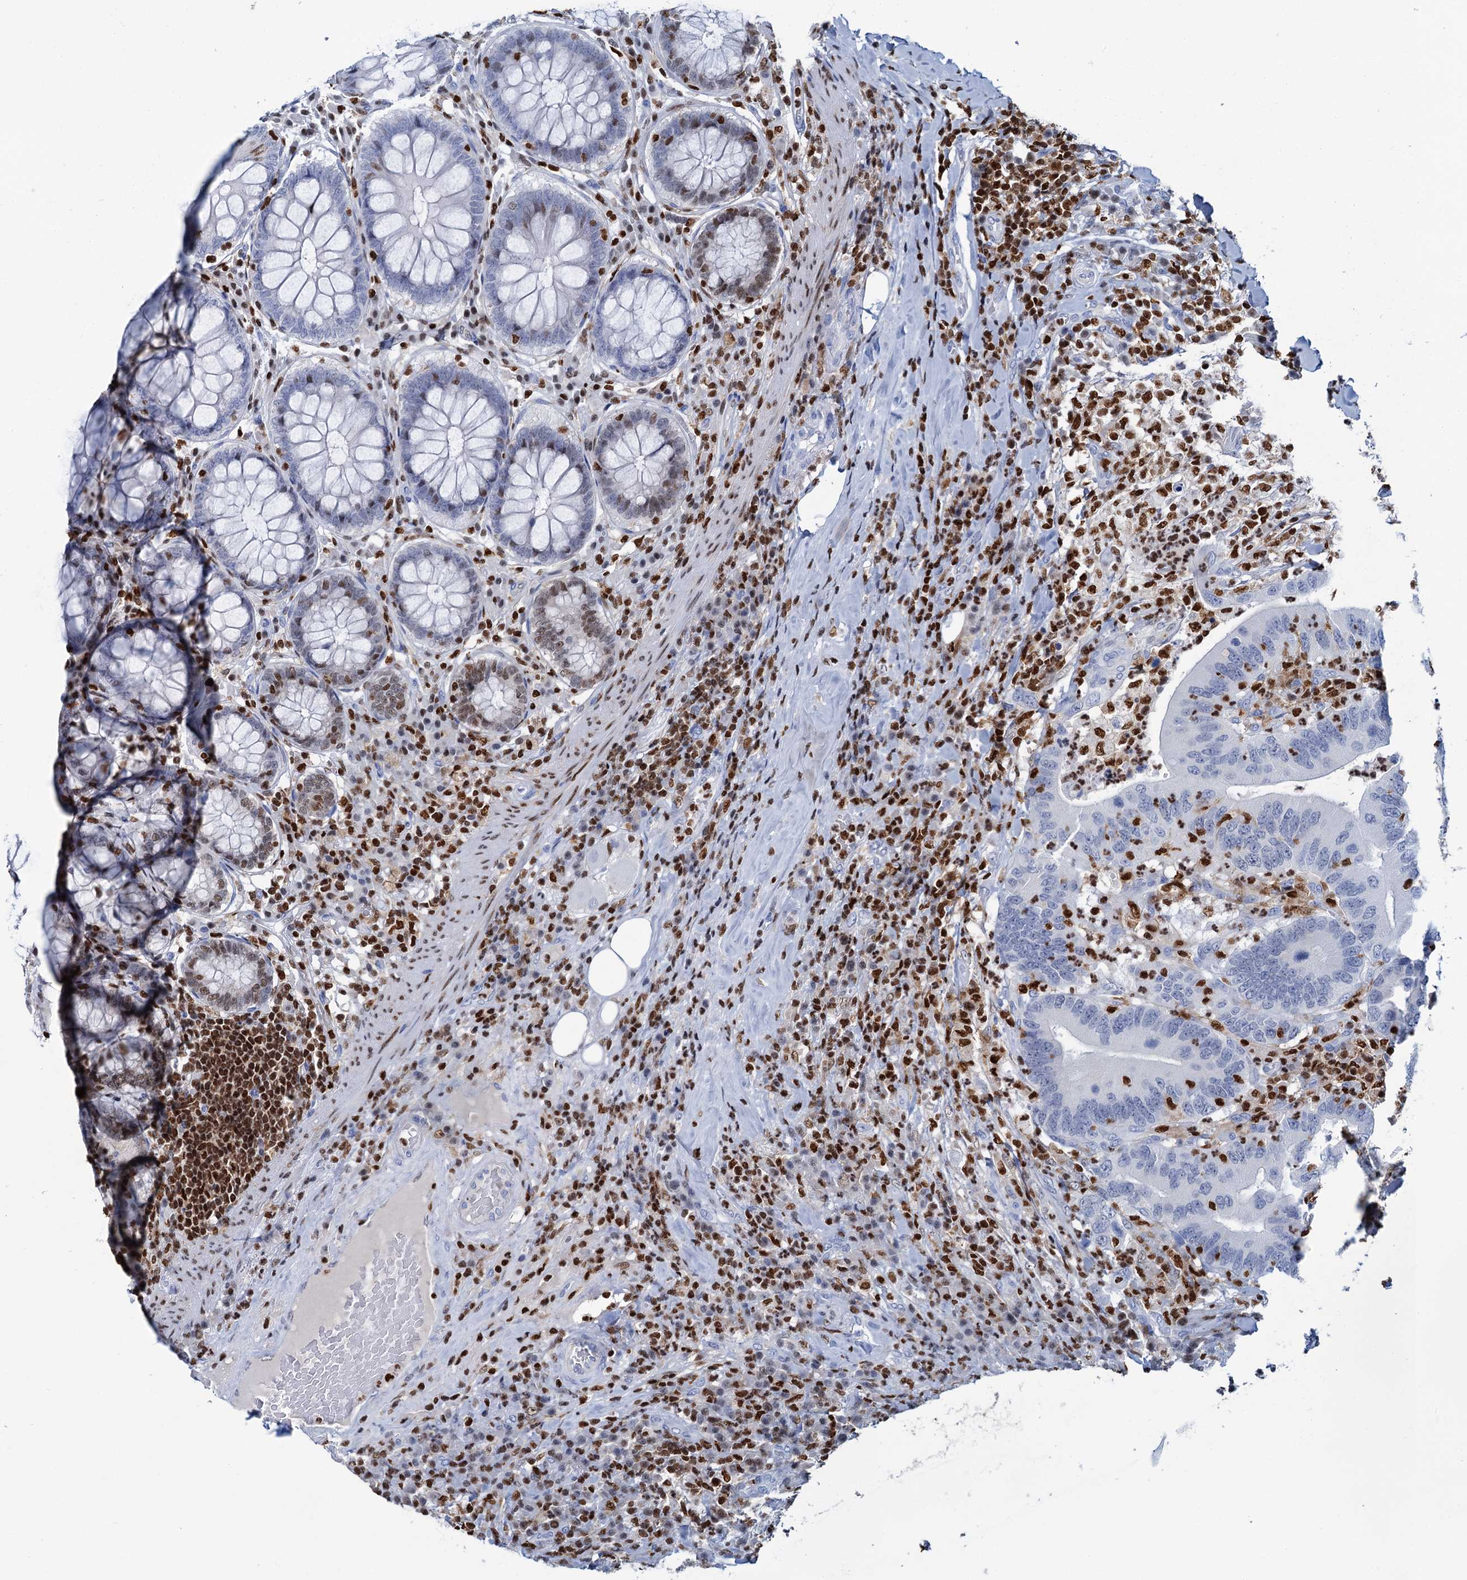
{"staining": {"intensity": "negative", "quantity": "none", "location": "none"}, "tissue": "colorectal cancer", "cell_type": "Tumor cells", "image_type": "cancer", "snomed": [{"axis": "morphology", "description": "Adenocarcinoma, NOS"}, {"axis": "topography", "description": "Colon"}], "caption": "Immunohistochemistry of human adenocarcinoma (colorectal) exhibits no staining in tumor cells.", "gene": "CELF2", "patient": {"sex": "female", "age": 66}}